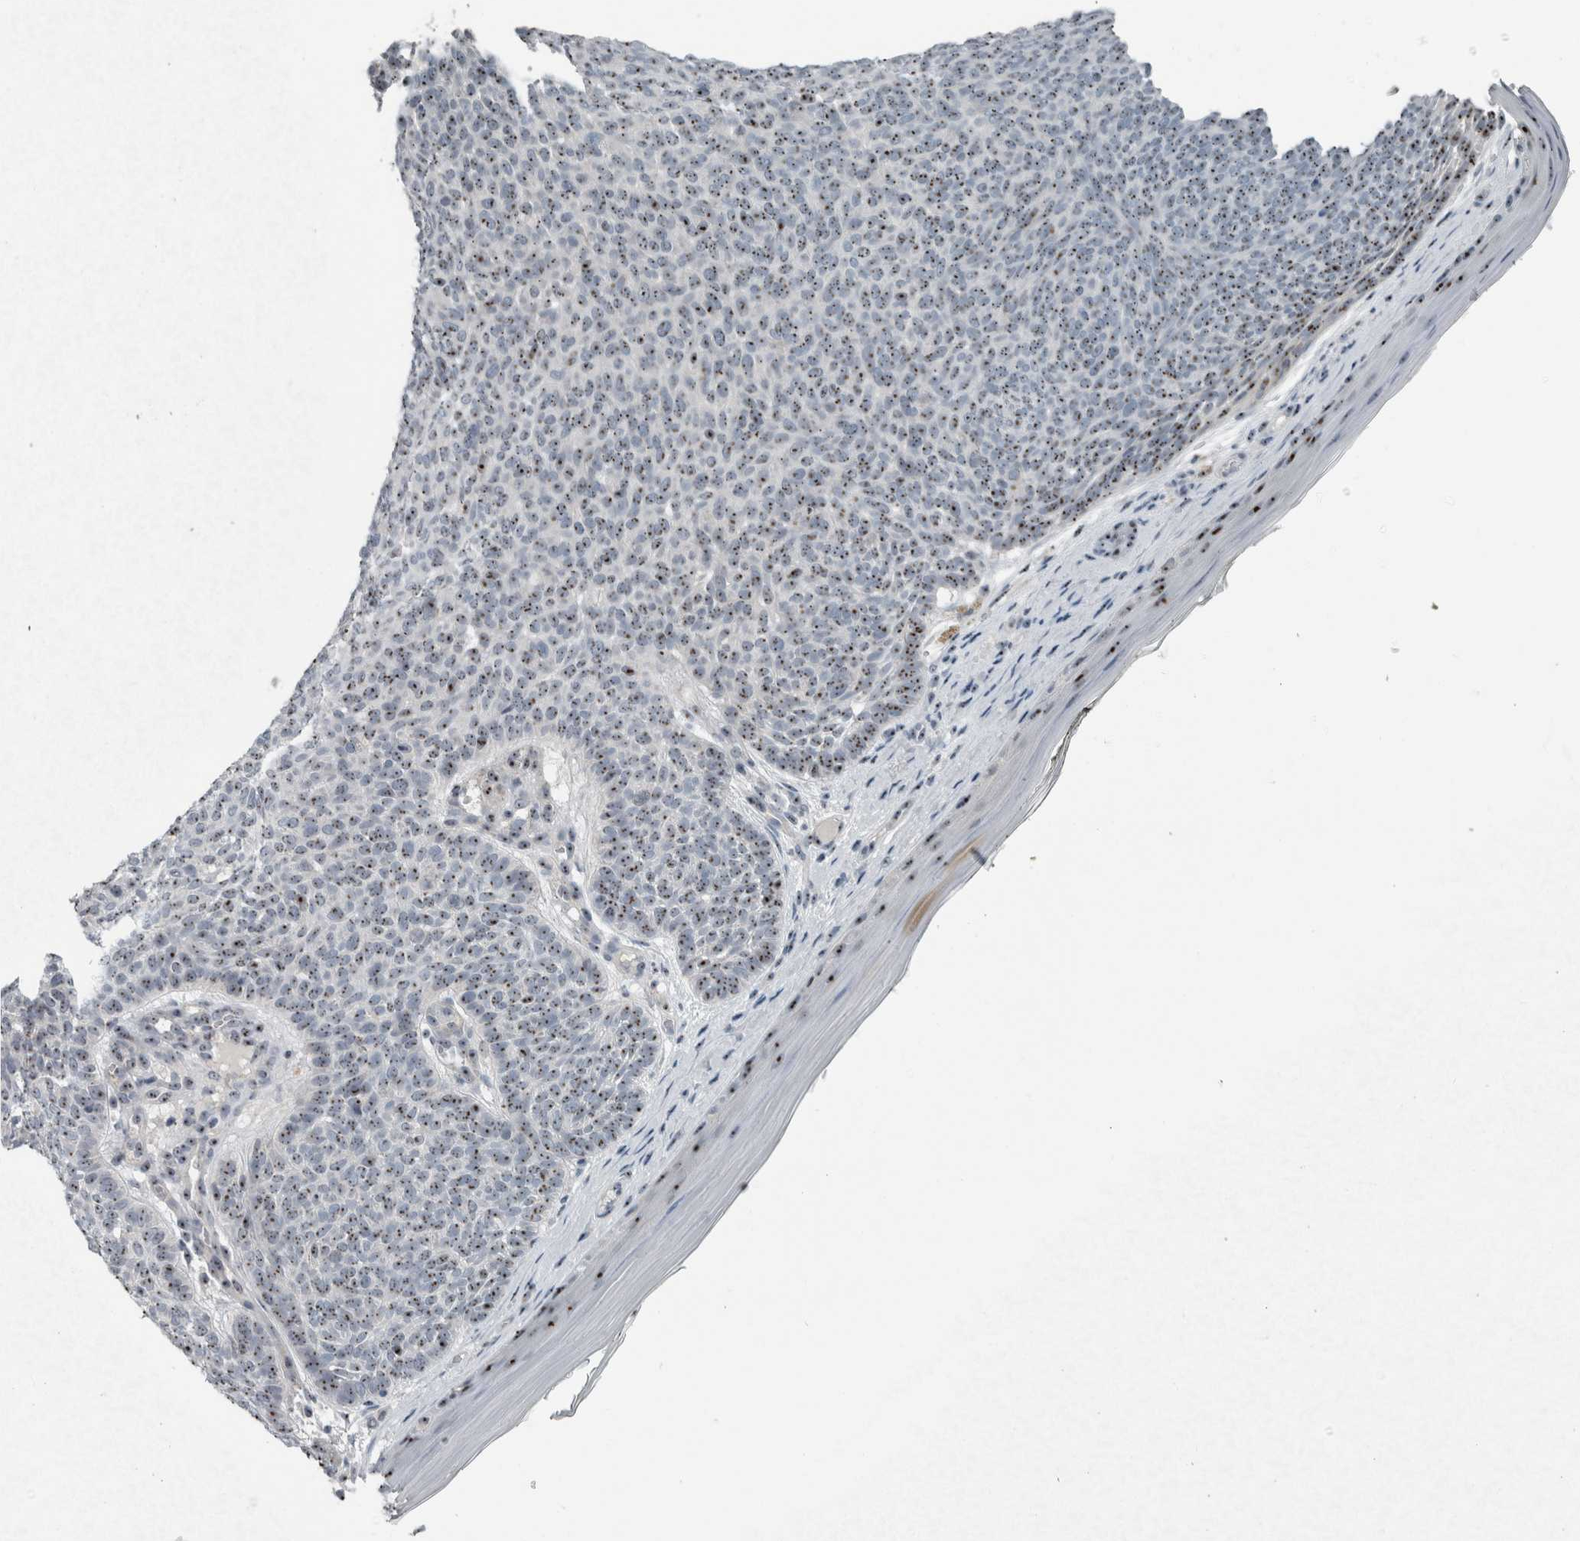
{"staining": {"intensity": "weak", "quantity": ">75%", "location": "nuclear"}, "tissue": "skin cancer", "cell_type": "Tumor cells", "image_type": "cancer", "snomed": [{"axis": "morphology", "description": "Basal cell carcinoma"}, {"axis": "topography", "description": "Skin"}], "caption": "The micrograph shows a brown stain indicating the presence of a protein in the nuclear of tumor cells in skin basal cell carcinoma.", "gene": "UTP6", "patient": {"sex": "male", "age": 61}}